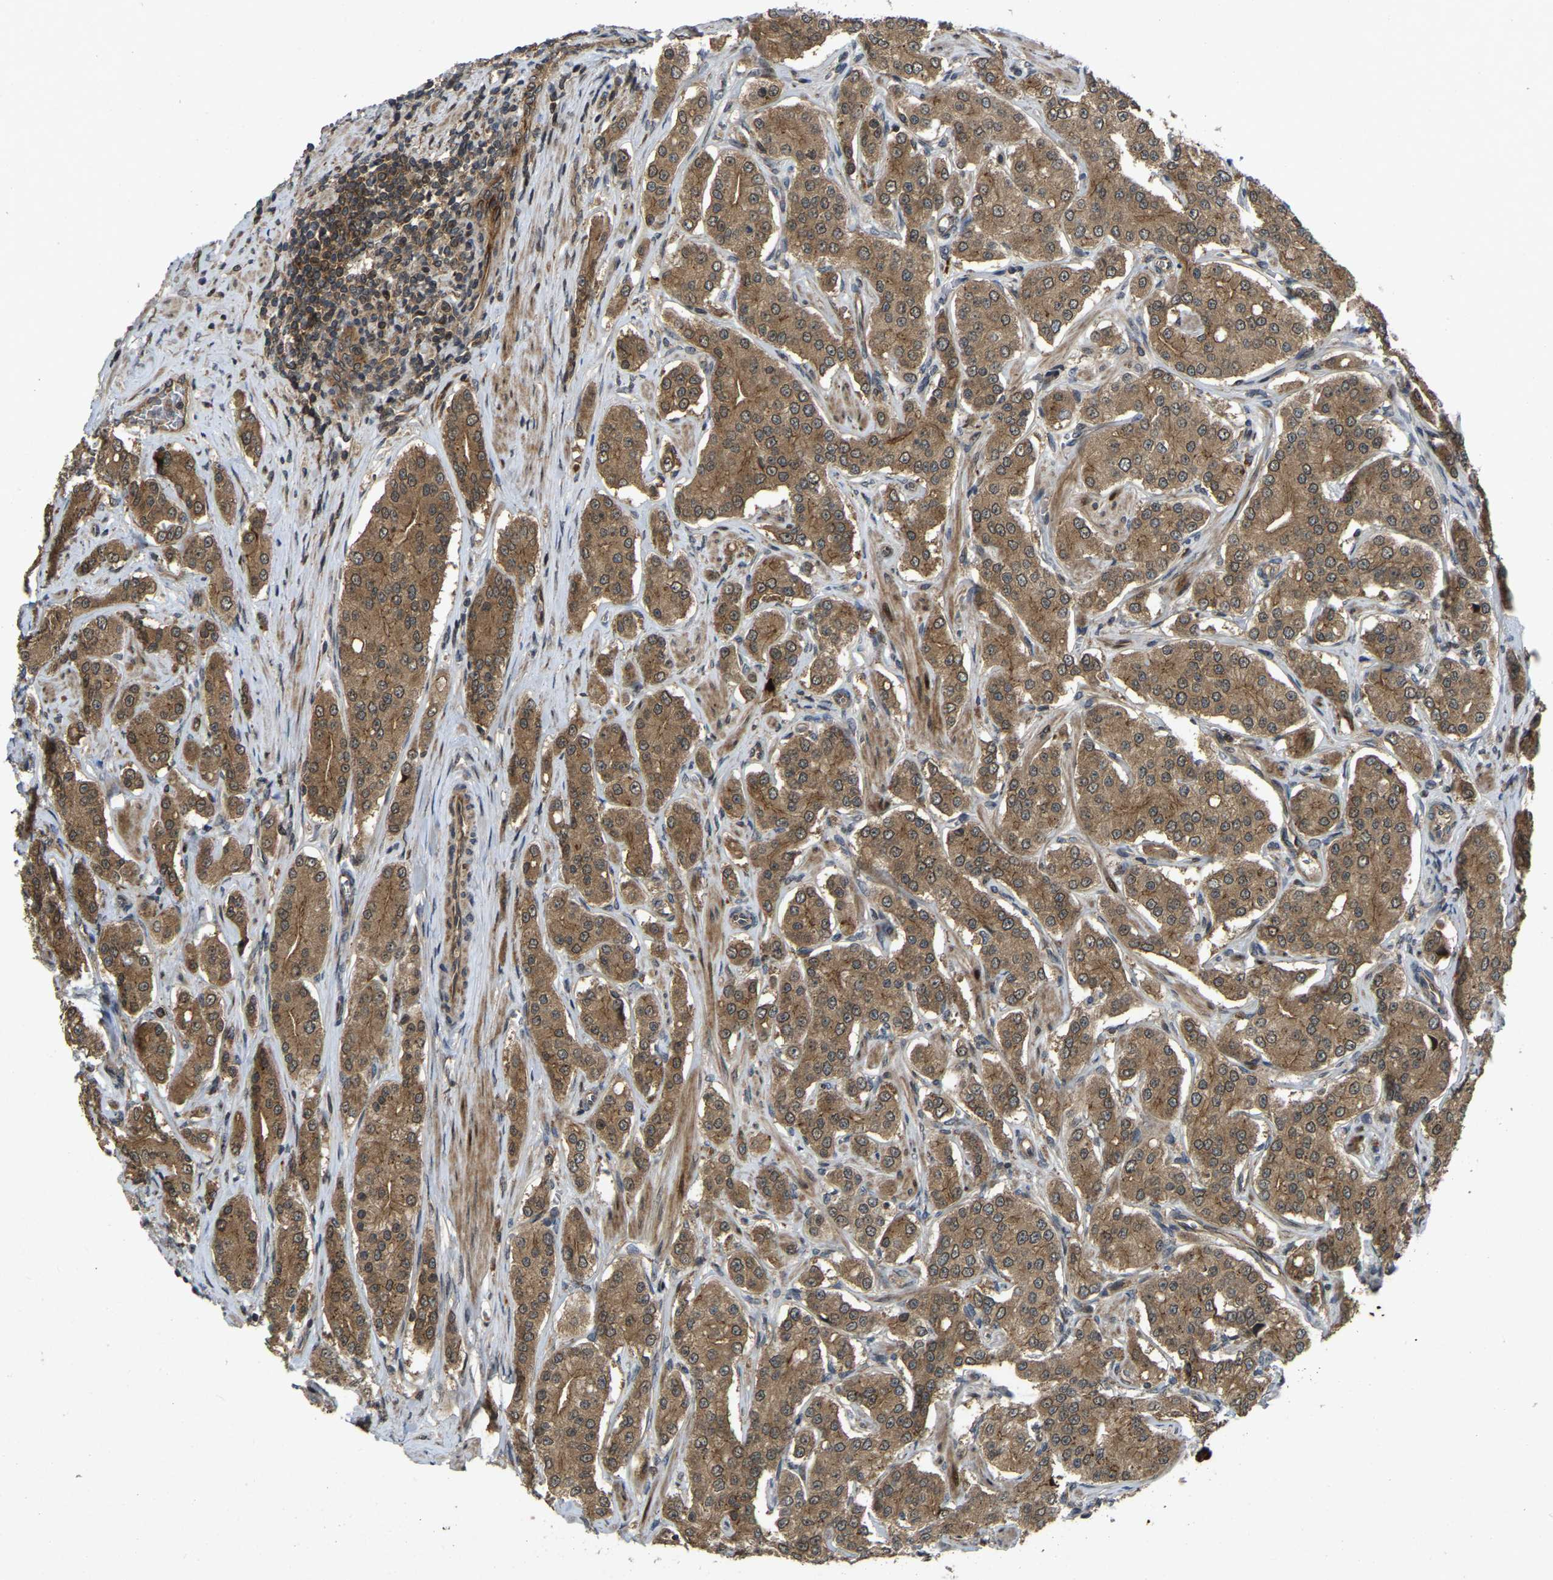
{"staining": {"intensity": "strong", "quantity": ">75%", "location": "cytoplasmic/membranous,nuclear"}, "tissue": "prostate cancer", "cell_type": "Tumor cells", "image_type": "cancer", "snomed": [{"axis": "morphology", "description": "Adenocarcinoma, Low grade"}, {"axis": "topography", "description": "Prostate"}], "caption": "Immunohistochemistry (IHC) (DAB (3,3'-diaminobenzidine)) staining of prostate cancer (low-grade adenocarcinoma) shows strong cytoplasmic/membranous and nuclear protein expression in approximately >75% of tumor cells.", "gene": "KIAA1549", "patient": {"sex": "male", "age": 69}}